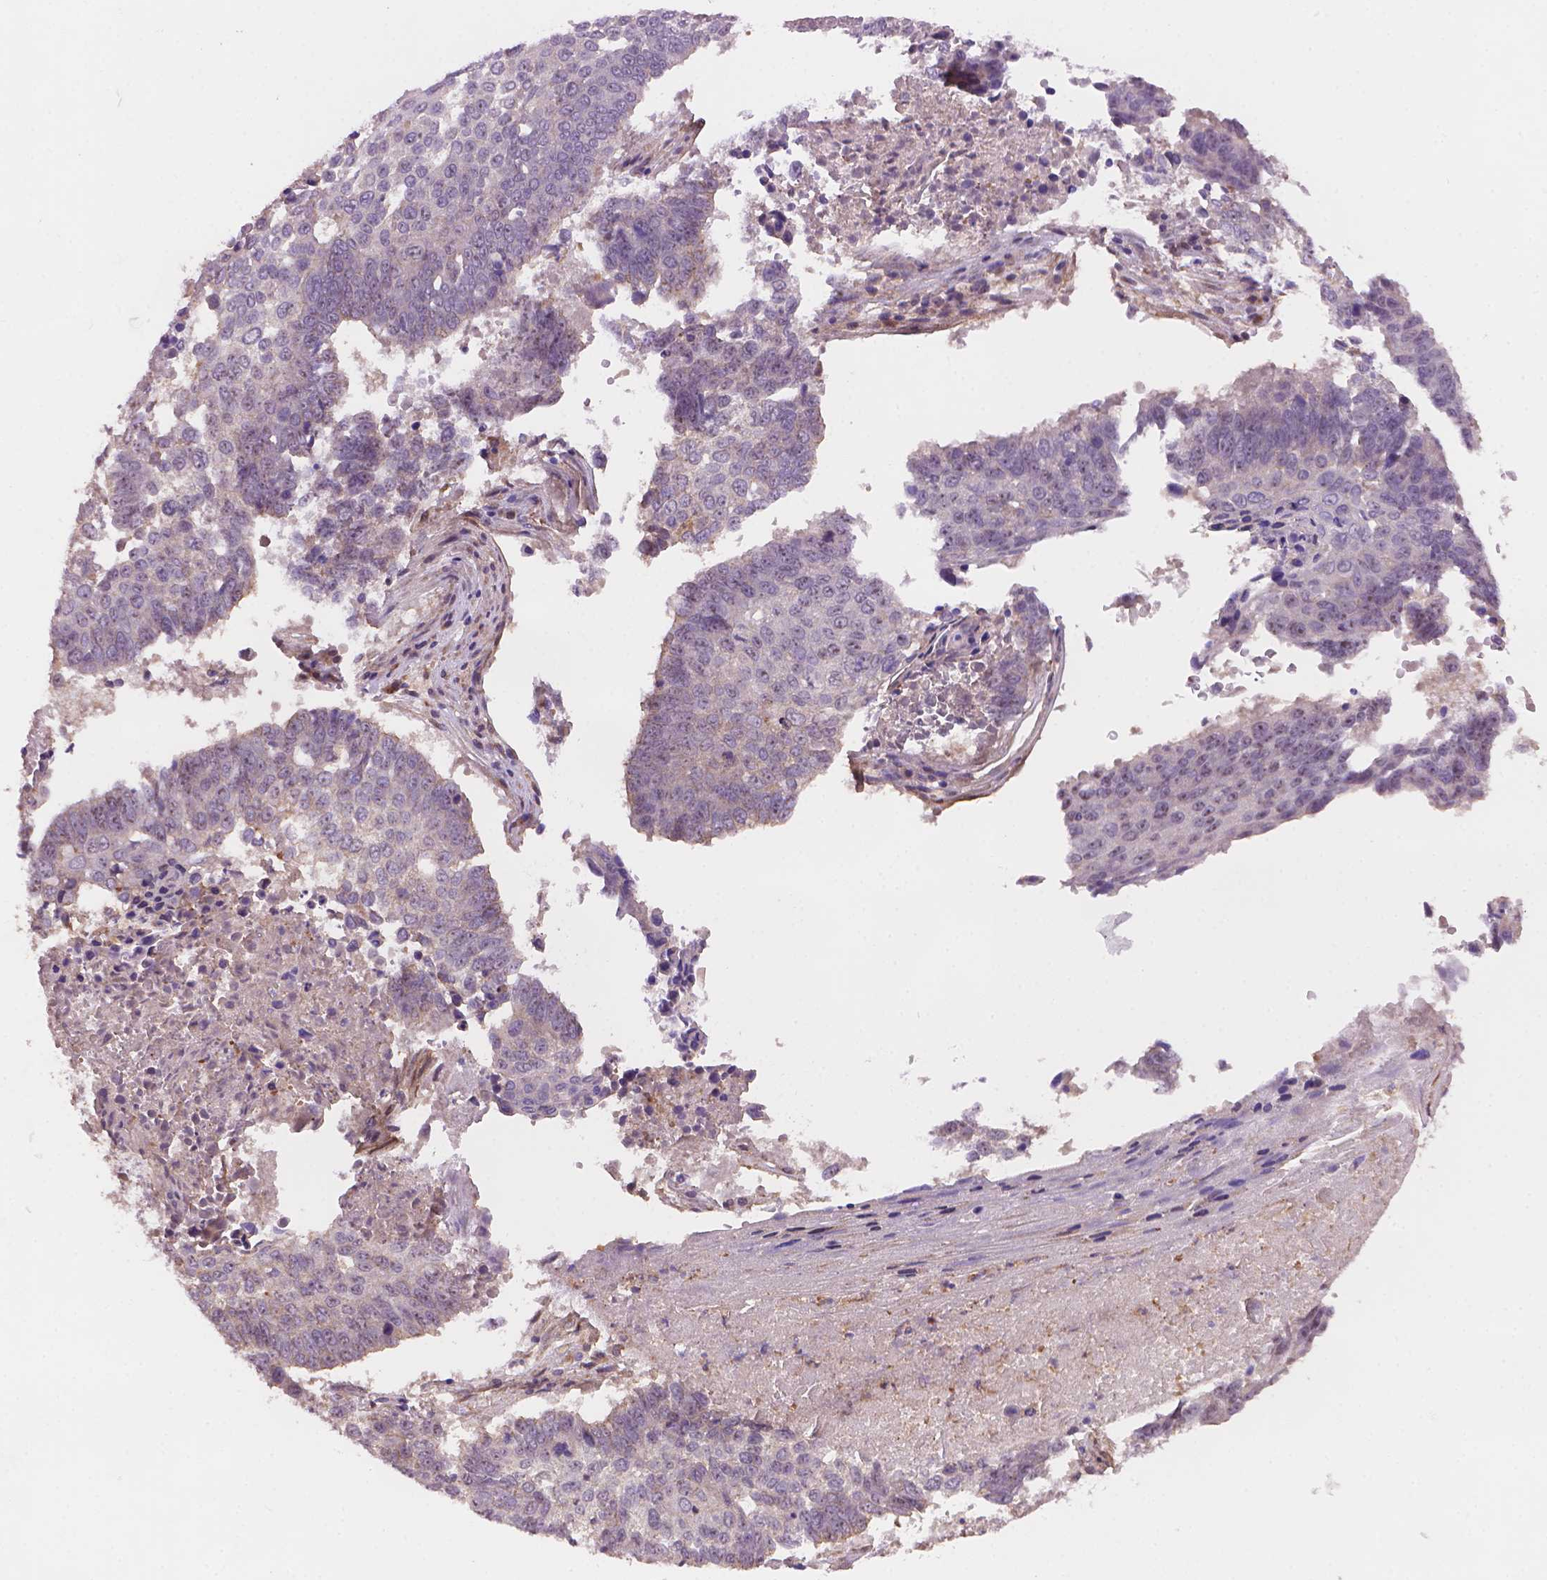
{"staining": {"intensity": "negative", "quantity": "none", "location": "none"}, "tissue": "lung cancer", "cell_type": "Tumor cells", "image_type": "cancer", "snomed": [{"axis": "morphology", "description": "Squamous cell carcinoma, NOS"}, {"axis": "topography", "description": "Lung"}], "caption": "Micrograph shows no significant protein positivity in tumor cells of squamous cell carcinoma (lung).", "gene": "AMMECR1", "patient": {"sex": "male", "age": 73}}